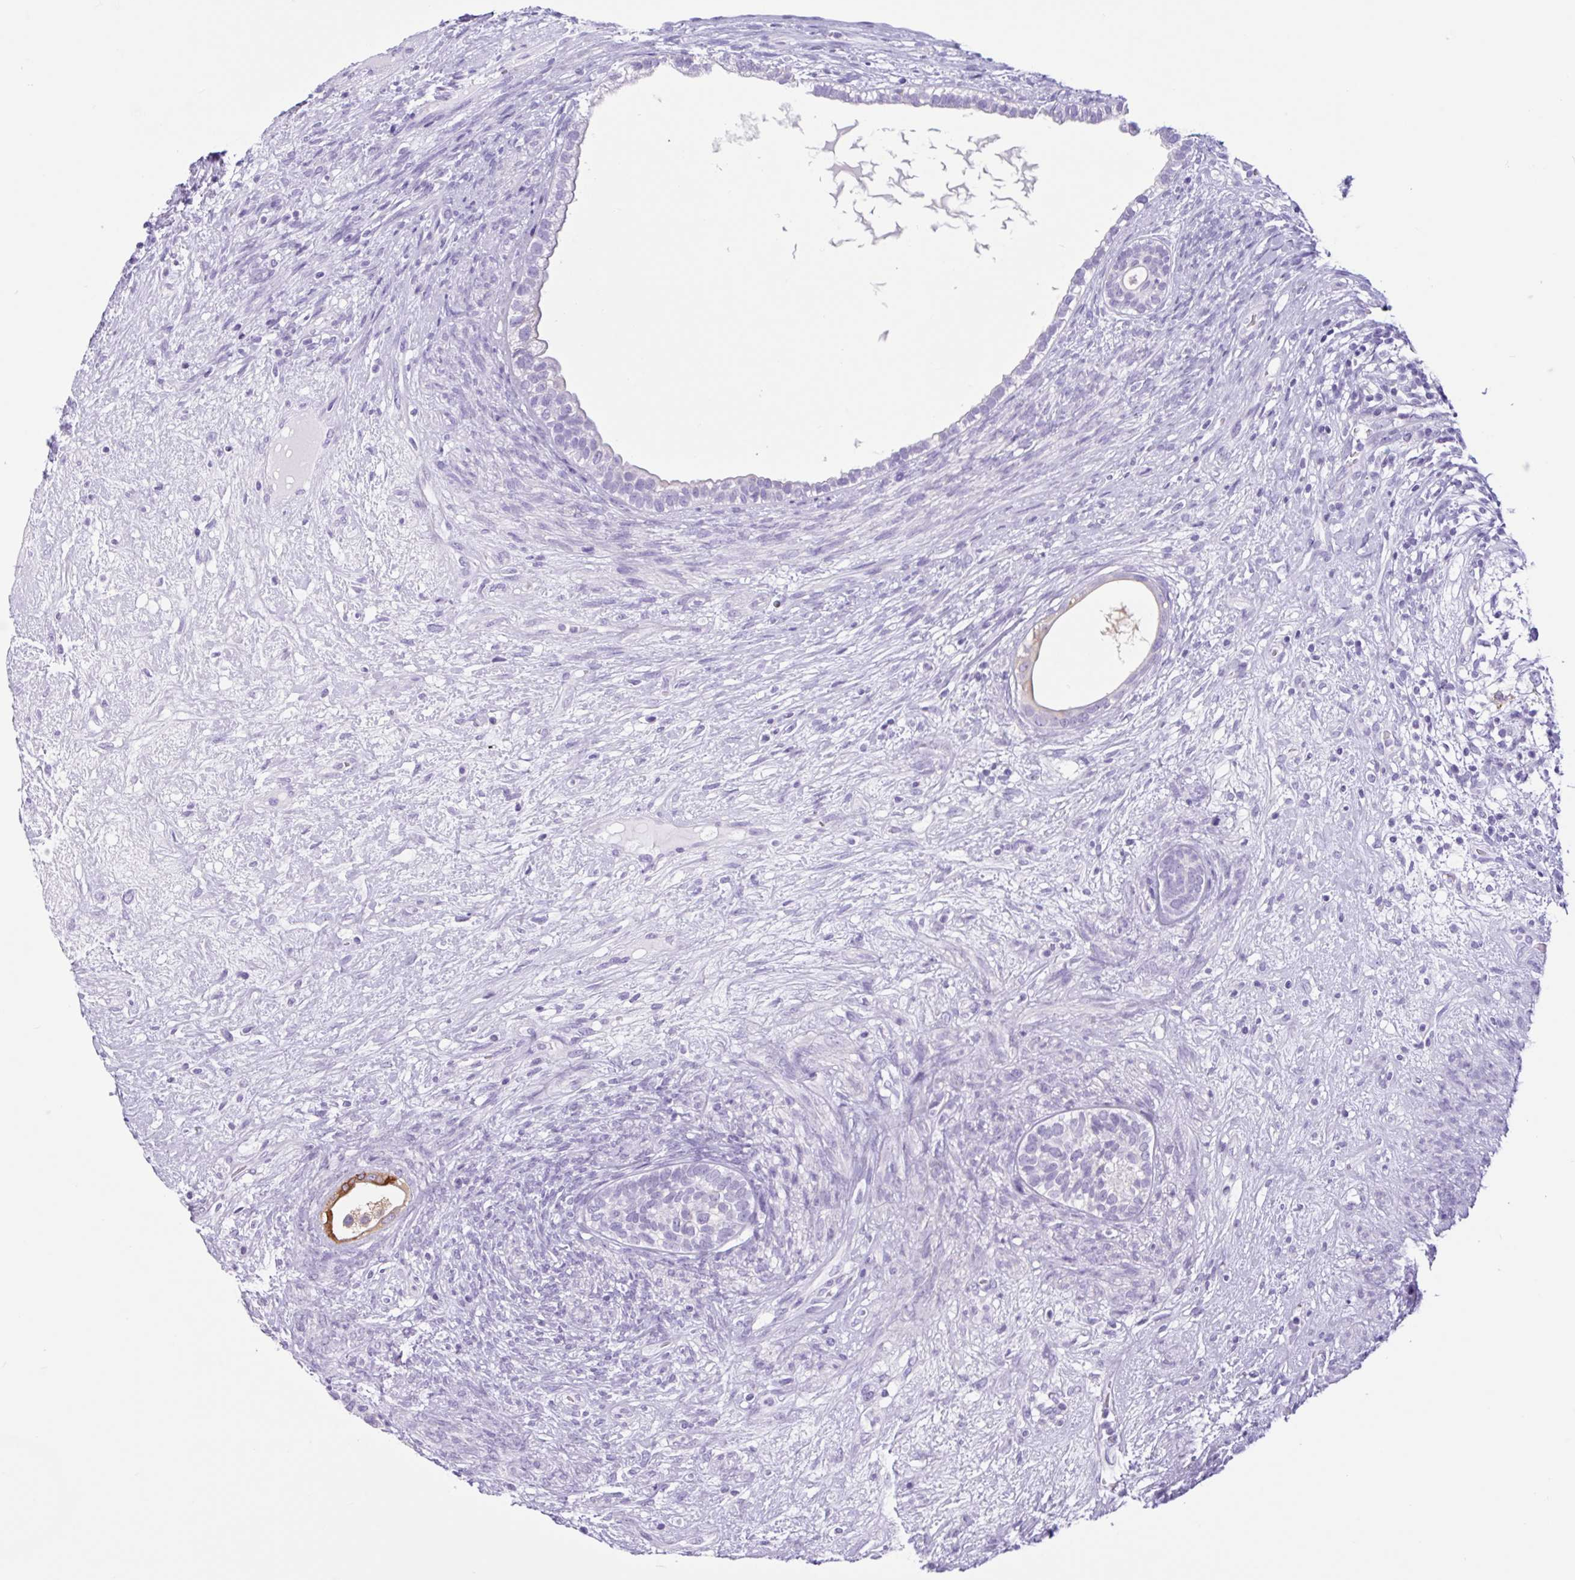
{"staining": {"intensity": "moderate", "quantity": "<25%", "location": "cytoplasmic/membranous"}, "tissue": "testis cancer", "cell_type": "Tumor cells", "image_type": "cancer", "snomed": [{"axis": "morphology", "description": "Seminoma, NOS"}, {"axis": "morphology", "description": "Carcinoma, Embryonal, NOS"}, {"axis": "topography", "description": "Testis"}], "caption": "High-power microscopy captured an IHC histopathology image of testis cancer, revealing moderate cytoplasmic/membranous positivity in approximately <25% of tumor cells.", "gene": "CTSE", "patient": {"sex": "male", "age": 41}}